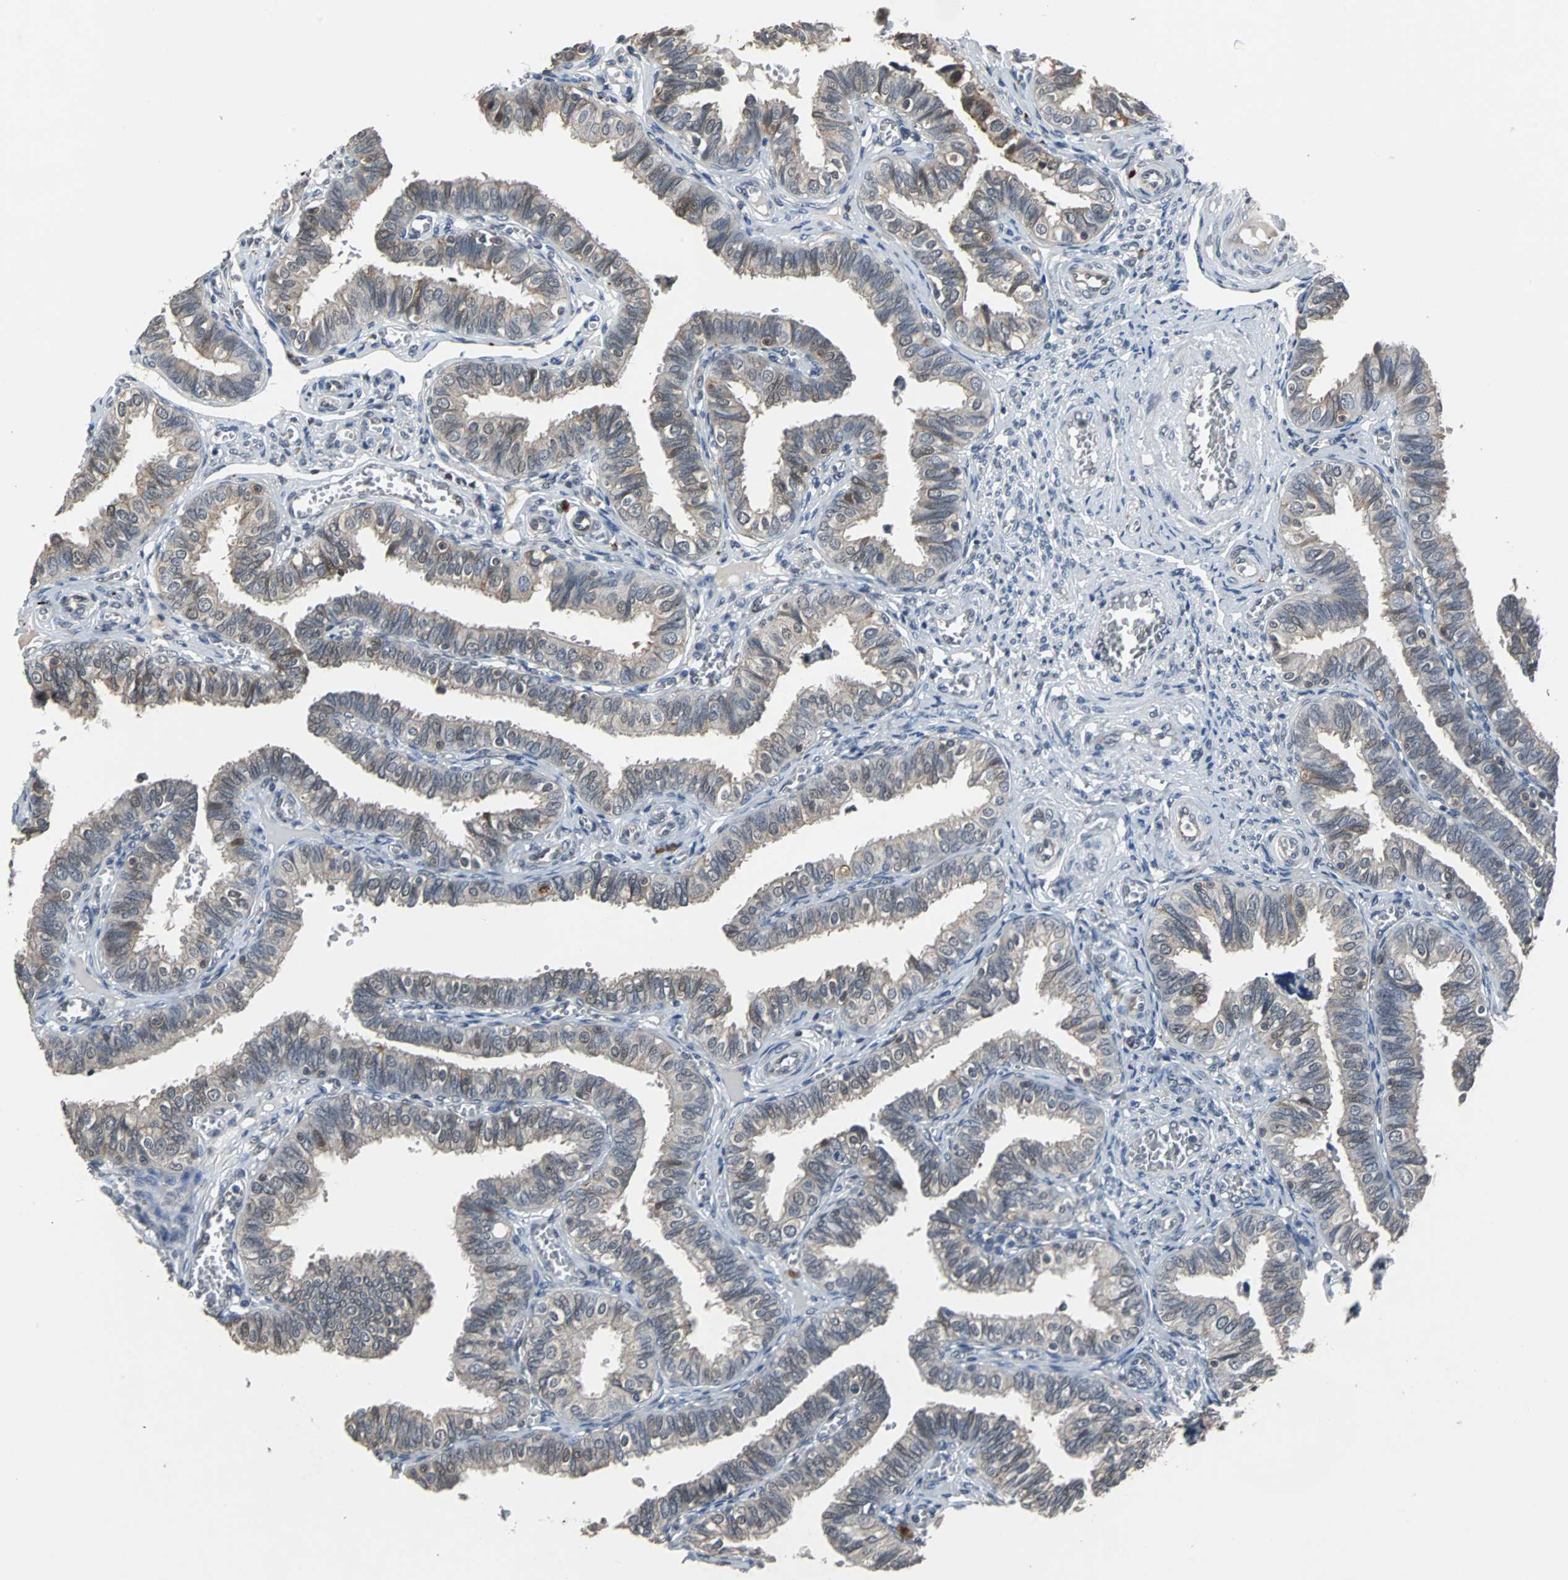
{"staining": {"intensity": "moderate", "quantity": ">75%", "location": "cytoplasmic/membranous"}, "tissue": "fallopian tube", "cell_type": "Glandular cells", "image_type": "normal", "snomed": [{"axis": "morphology", "description": "Normal tissue, NOS"}, {"axis": "topography", "description": "Fallopian tube"}], "caption": "Immunohistochemistry (IHC) staining of normal fallopian tube, which shows medium levels of moderate cytoplasmic/membranous staining in about >75% of glandular cells indicating moderate cytoplasmic/membranous protein expression. The staining was performed using DAB (3,3'-diaminobenzidine) (brown) for protein detection and nuclei were counterstained in hematoxylin (blue).", "gene": "LSR", "patient": {"sex": "female", "age": 46}}